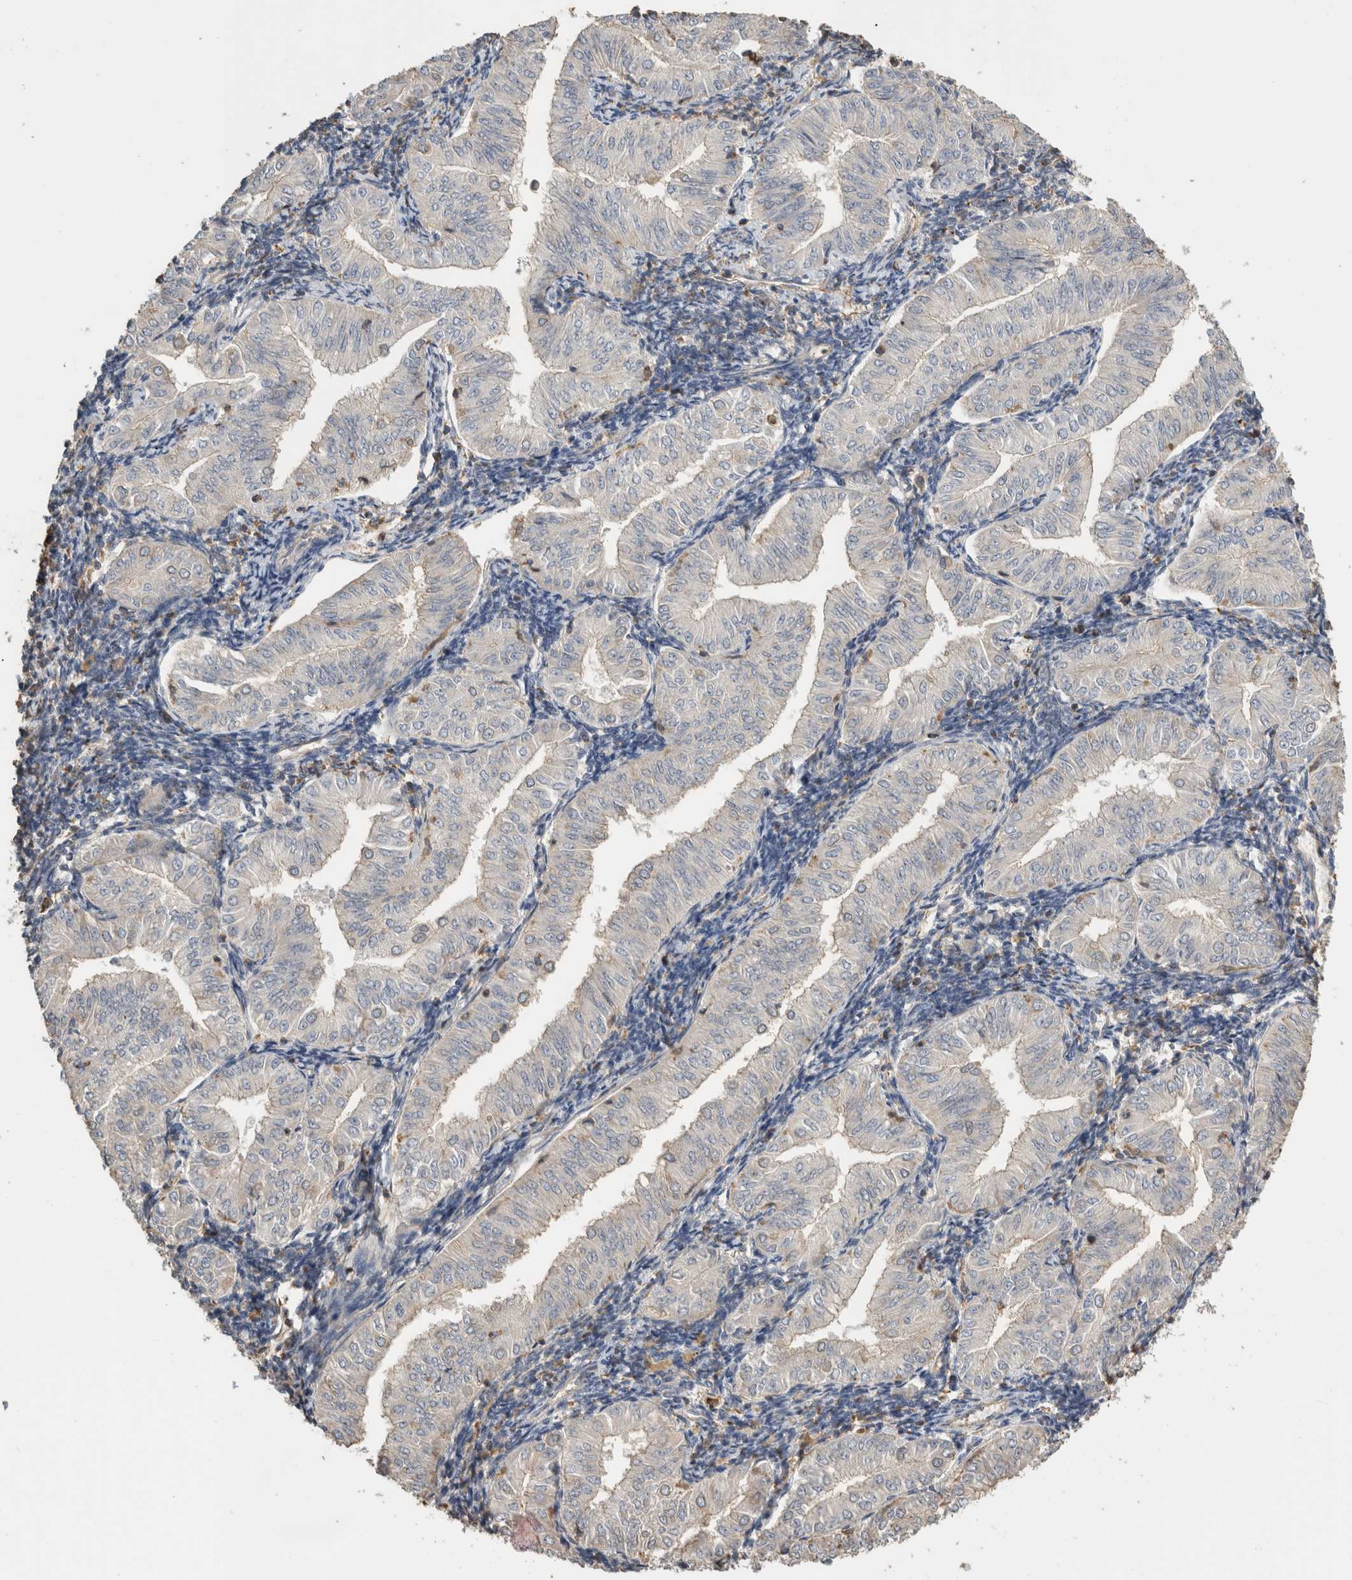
{"staining": {"intensity": "negative", "quantity": "none", "location": "none"}, "tissue": "endometrial cancer", "cell_type": "Tumor cells", "image_type": "cancer", "snomed": [{"axis": "morphology", "description": "Normal tissue, NOS"}, {"axis": "morphology", "description": "Adenocarcinoma, NOS"}, {"axis": "topography", "description": "Endometrium"}], "caption": "Tumor cells show no significant protein positivity in adenocarcinoma (endometrial).", "gene": "EIF4G3", "patient": {"sex": "female", "age": 53}}